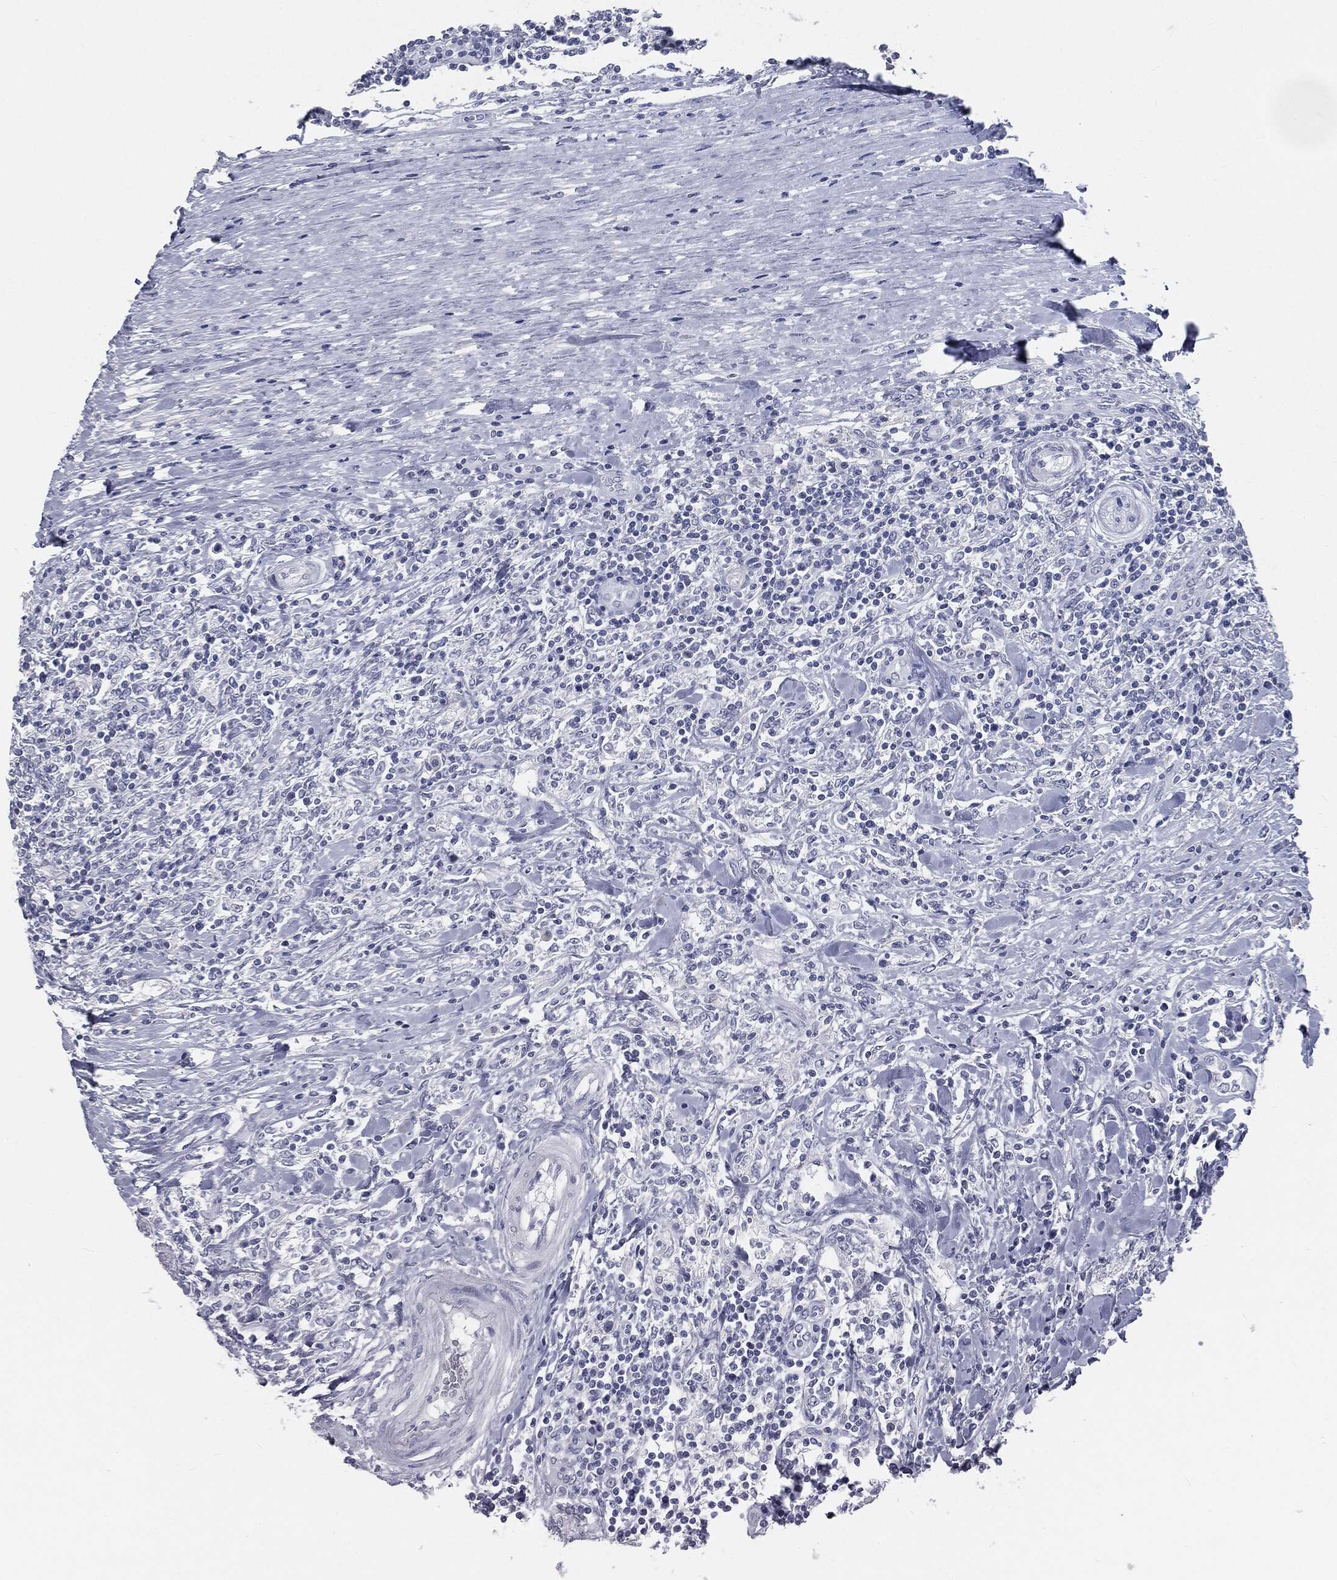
{"staining": {"intensity": "negative", "quantity": "none", "location": "none"}, "tissue": "lymphoma", "cell_type": "Tumor cells", "image_type": "cancer", "snomed": [{"axis": "morphology", "description": "Malignant lymphoma, non-Hodgkin's type, High grade"}, {"axis": "topography", "description": "Lymph node"}], "caption": "Lymphoma was stained to show a protein in brown. There is no significant expression in tumor cells.", "gene": "PRAME", "patient": {"sex": "female", "age": 84}}